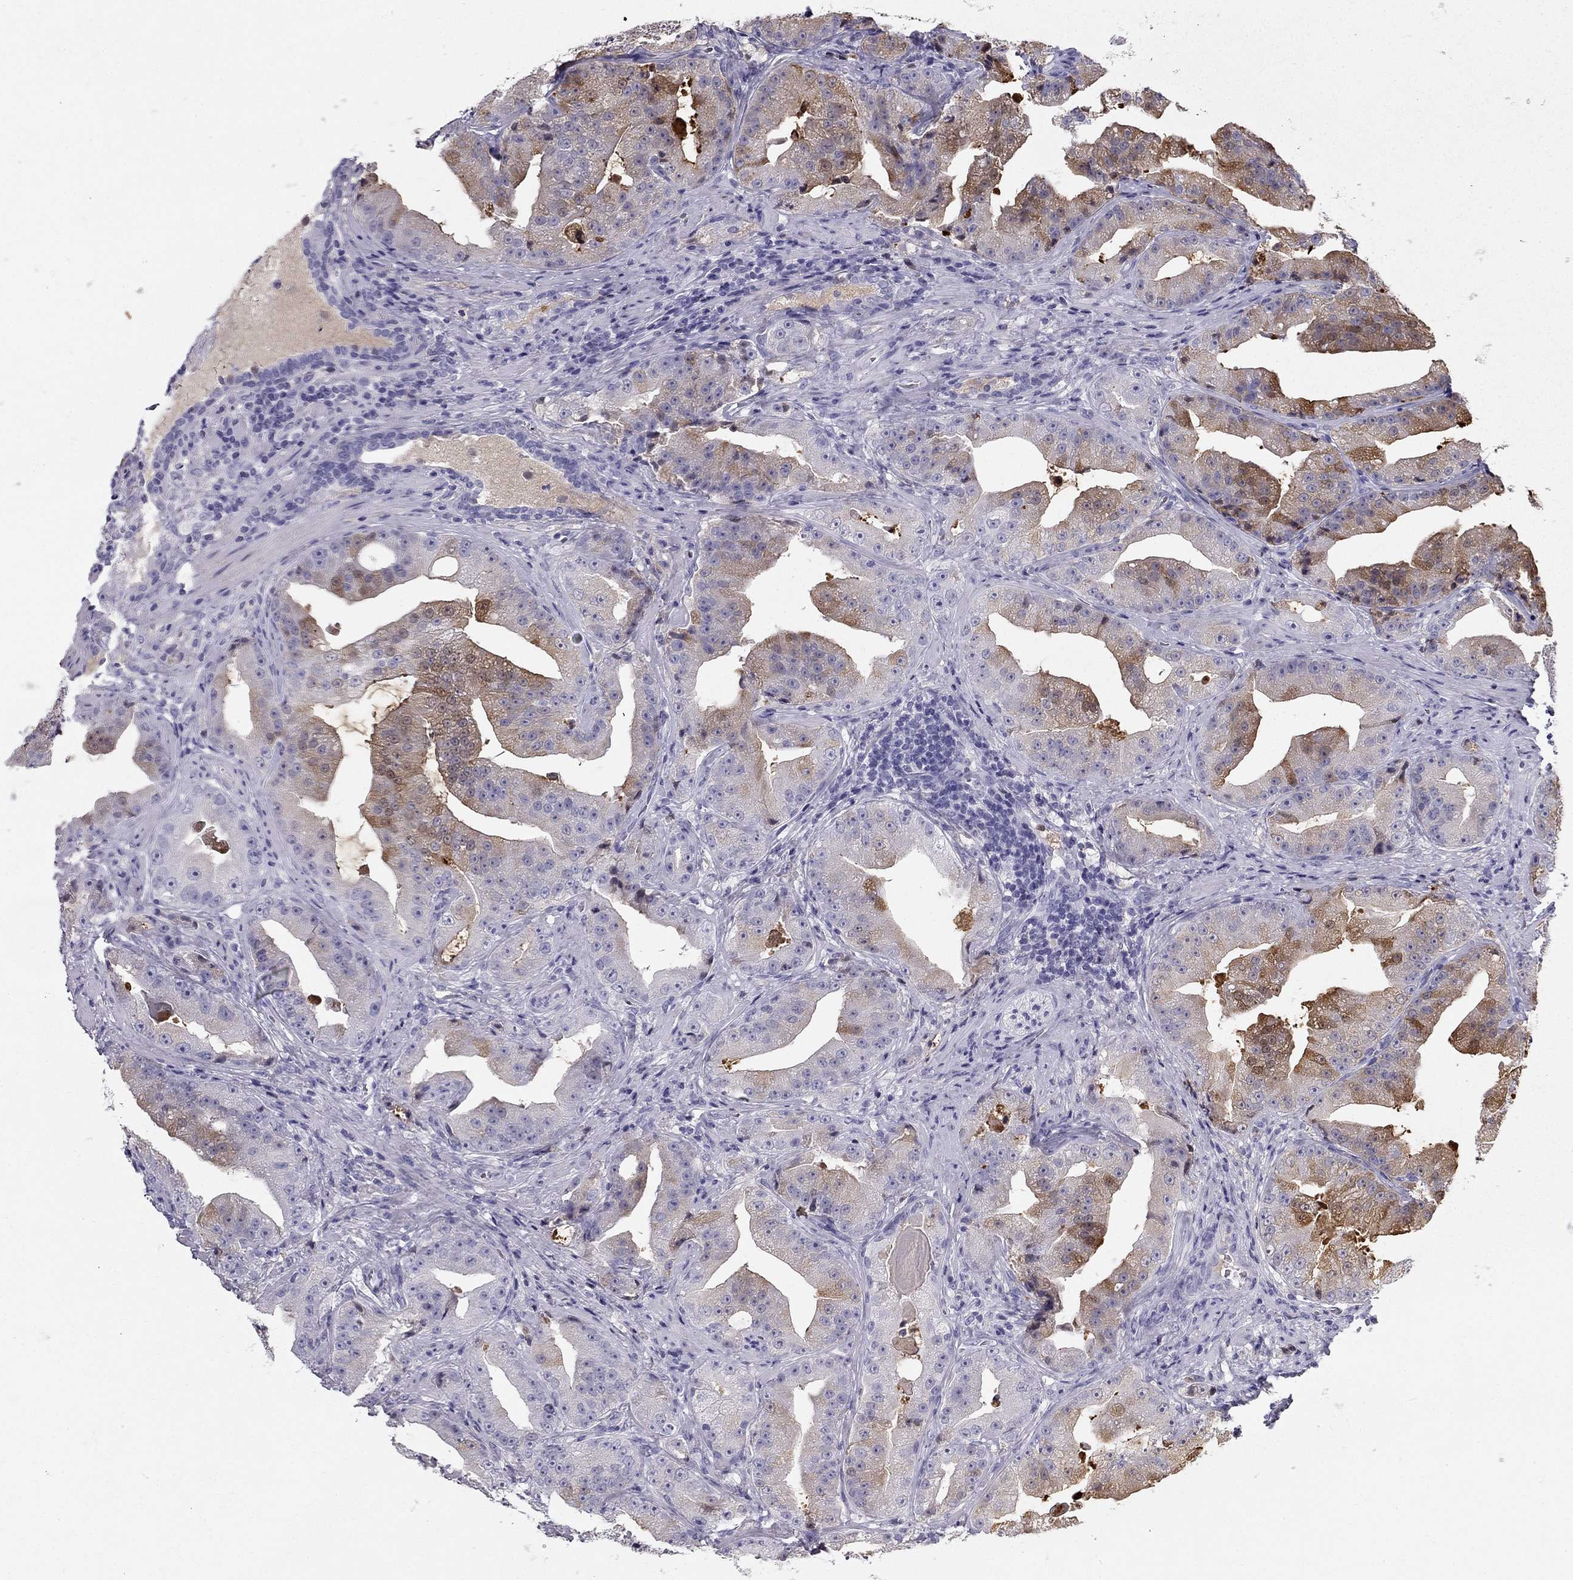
{"staining": {"intensity": "moderate", "quantity": "<25%", "location": "cytoplasmic/membranous"}, "tissue": "prostate cancer", "cell_type": "Tumor cells", "image_type": "cancer", "snomed": [{"axis": "morphology", "description": "Adenocarcinoma, Low grade"}, {"axis": "topography", "description": "Prostate"}], "caption": "Prostate low-grade adenocarcinoma tissue exhibits moderate cytoplasmic/membranous staining in approximately <25% of tumor cells, visualized by immunohistochemistry.", "gene": "TFF3", "patient": {"sex": "male", "age": 62}}